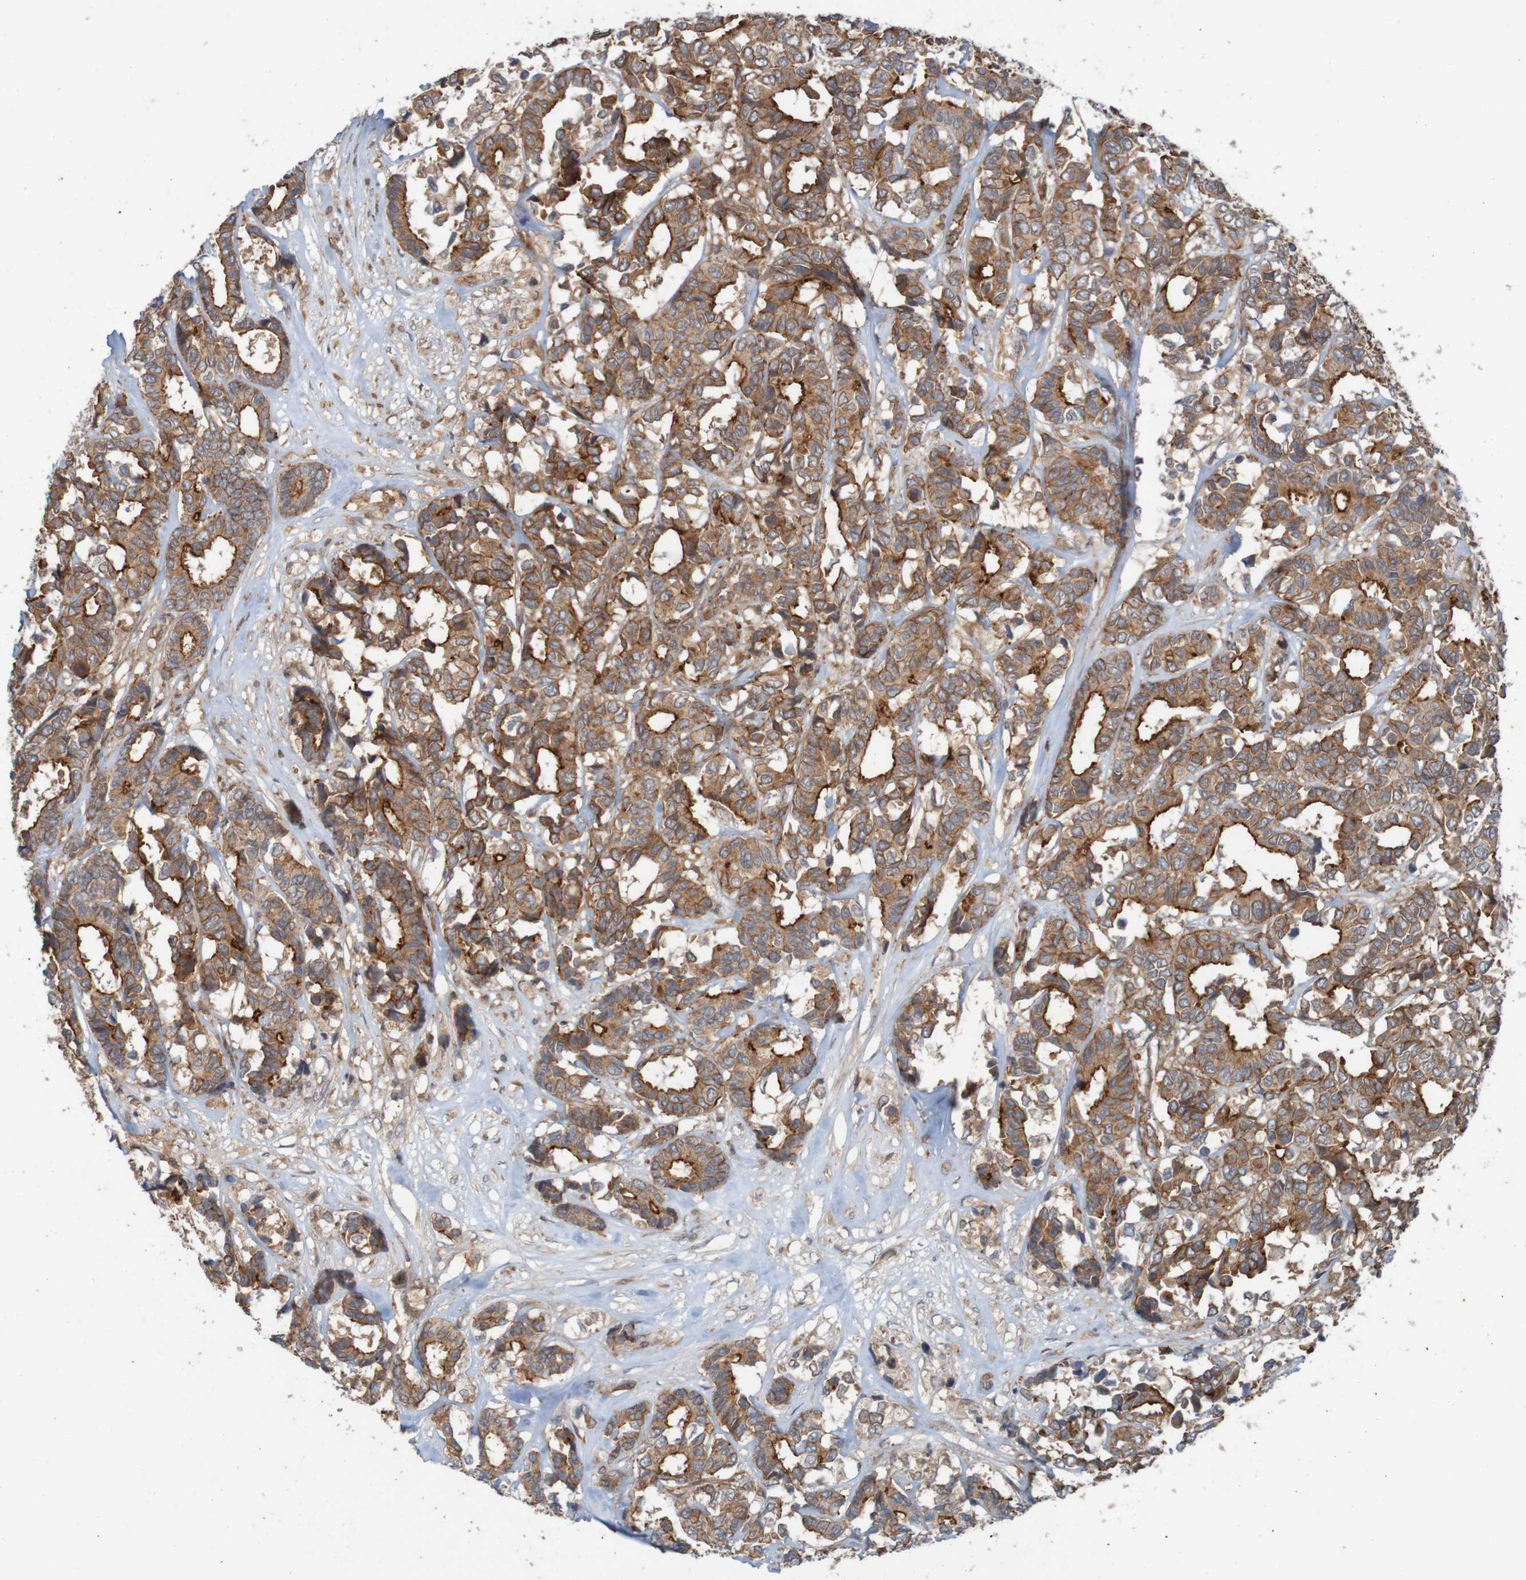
{"staining": {"intensity": "moderate", "quantity": ">75%", "location": "cytoplasmic/membranous"}, "tissue": "breast cancer", "cell_type": "Tumor cells", "image_type": "cancer", "snomed": [{"axis": "morphology", "description": "Duct carcinoma"}, {"axis": "topography", "description": "Breast"}], "caption": "DAB immunohistochemical staining of invasive ductal carcinoma (breast) displays moderate cytoplasmic/membranous protein staining in approximately >75% of tumor cells.", "gene": "ARHGEF11", "patient": {"sex": "female", "age": 87}}